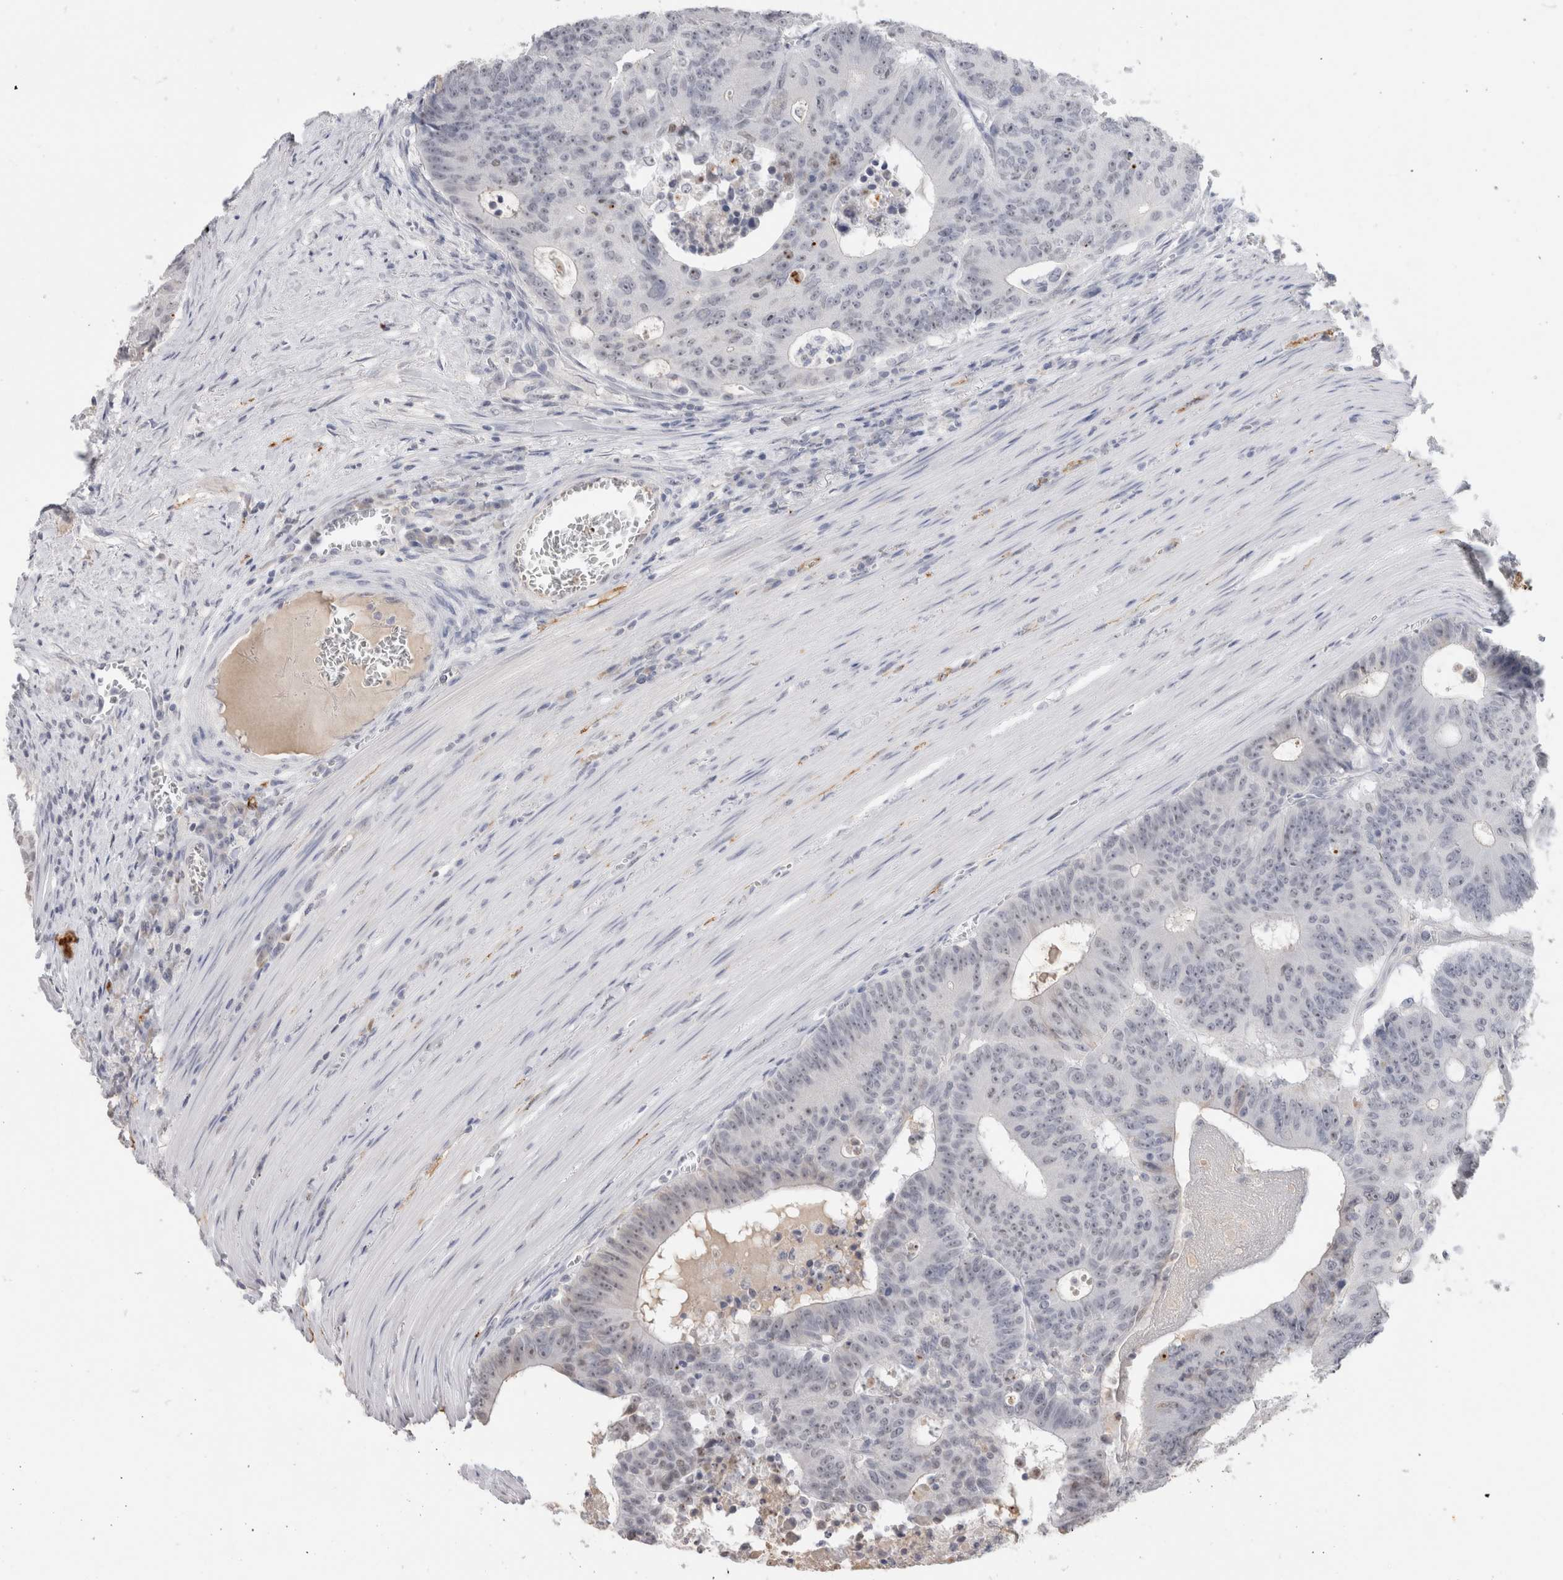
{"staining": {"intensity": "negative", "quantity": "none", "location": "none"}, "tissue": "colorectal cancer", "cell_type": "Tumor cells", "image_type": "cancer", "snomed": [{"axis": "morphology", "description": "Adenocarcinoma, NOS"}, {"axis": "topography", "description": "Colon"}], "caption": "High power microscopy histopathology image of an IHC histopathology image of colorectal cancer, revealing no significant positivity in tumor cells. (Stains: DAB (3,3'-diaminobenzidine) IHC with hematoxylin counter stain, Microscopy: brightfield microscopy at high magnification).", "gene": "CADM3", "patient": {"sex": "male", "age": 87}}